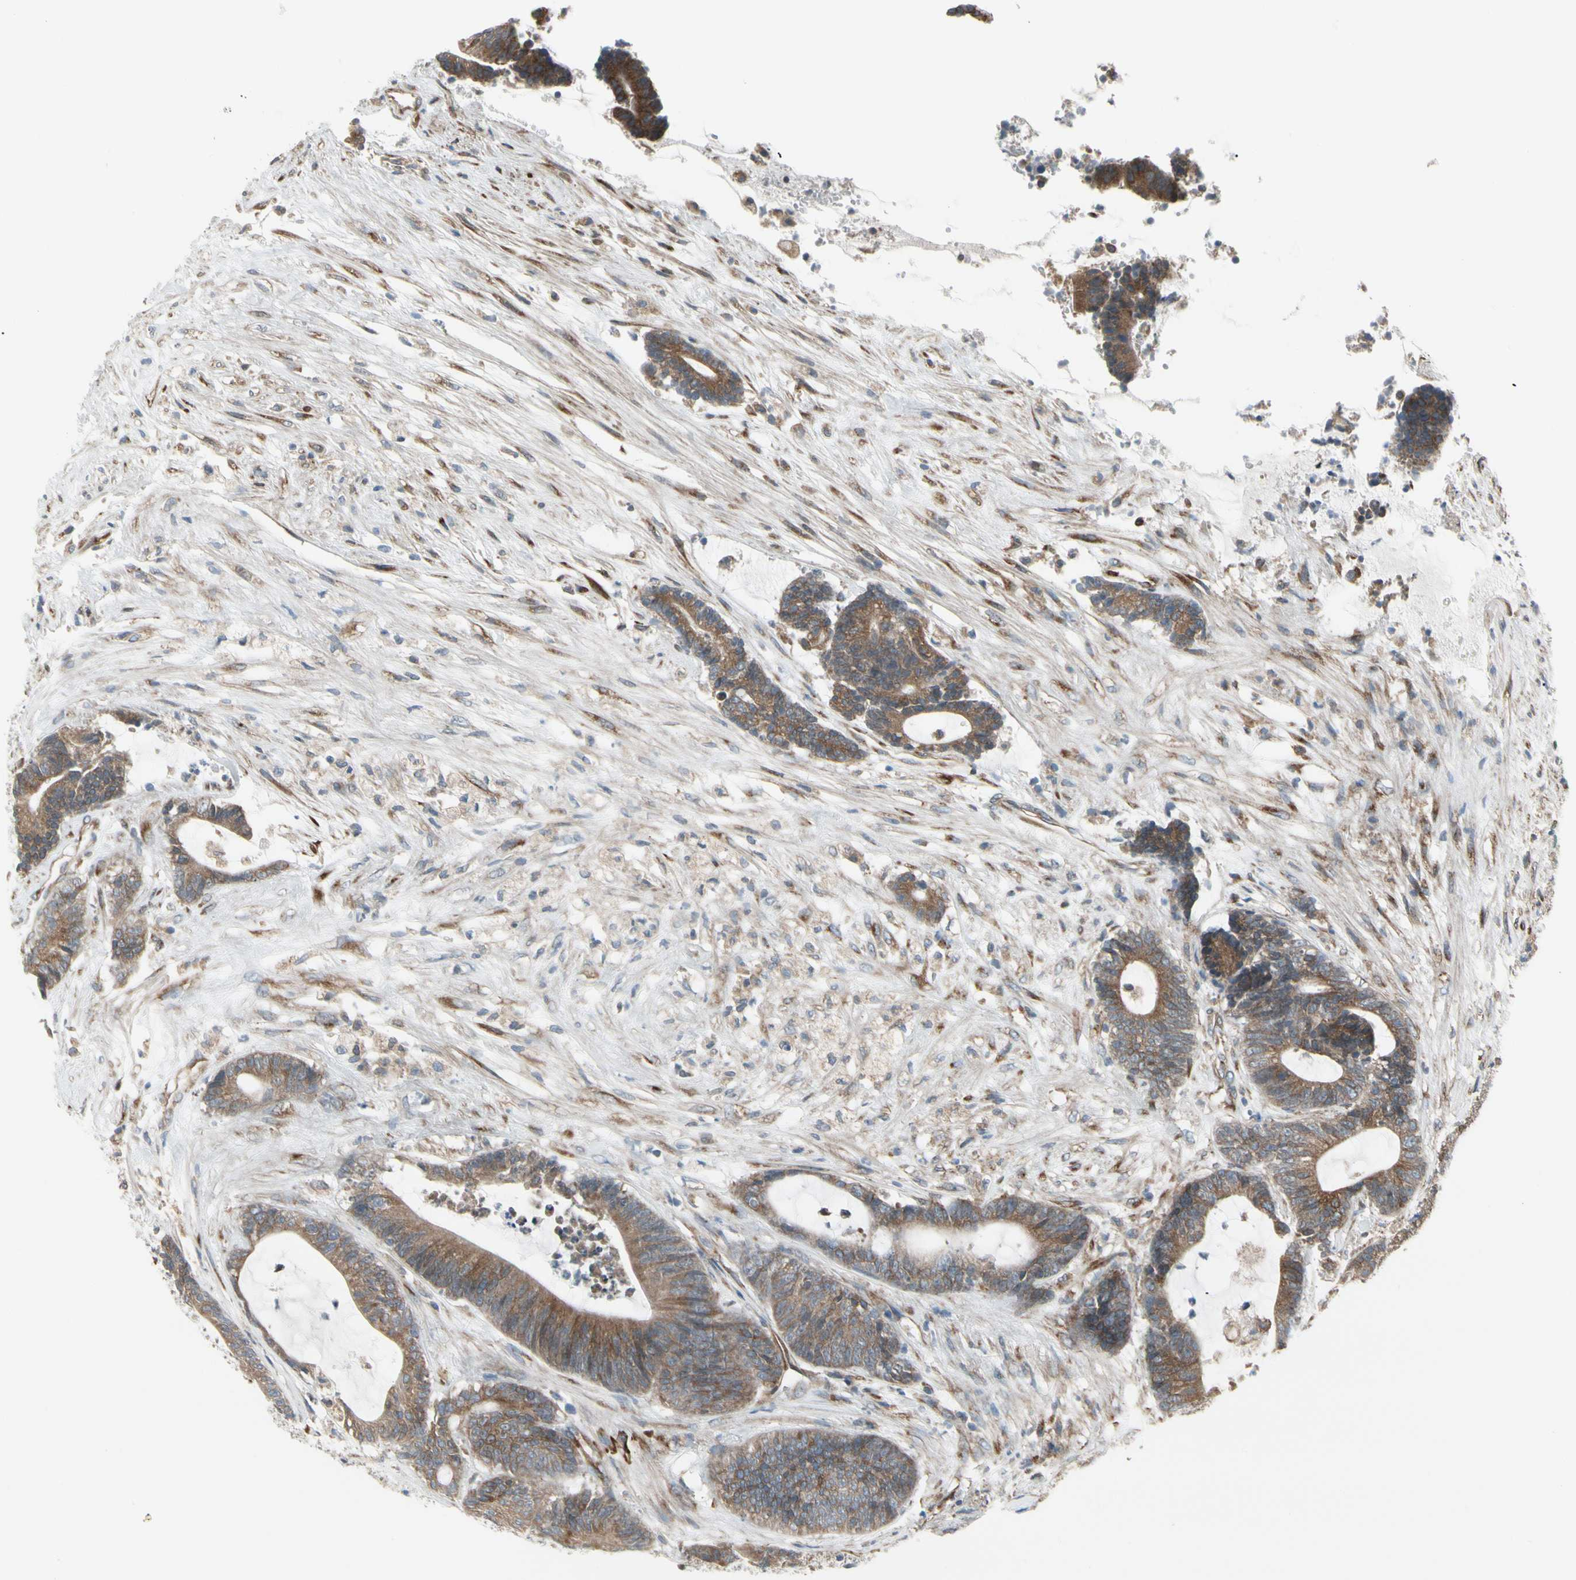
{"staining": {"intensity": "moderate", "quantity": ">75%", "location": "cytoplasmic/membranous"}, "tissue": "colorectal cancer", "cell_type": "Tumor cells", "image_type": "cancer", "snomed": [{"axis": "morphology", "description": "Adenocarcinoma, NOS"}, {"axis": "topography", "description": "Colon"}], "caption": "Adenocarcinoma (colorectal) tissue displays moderate cytoplasmic/membranous staining in approximately >75% of tumor cells, visualized by immunohistochemistry.", "gene": "FNDC3A", "patient": {"sex": "female", "age": 84}}